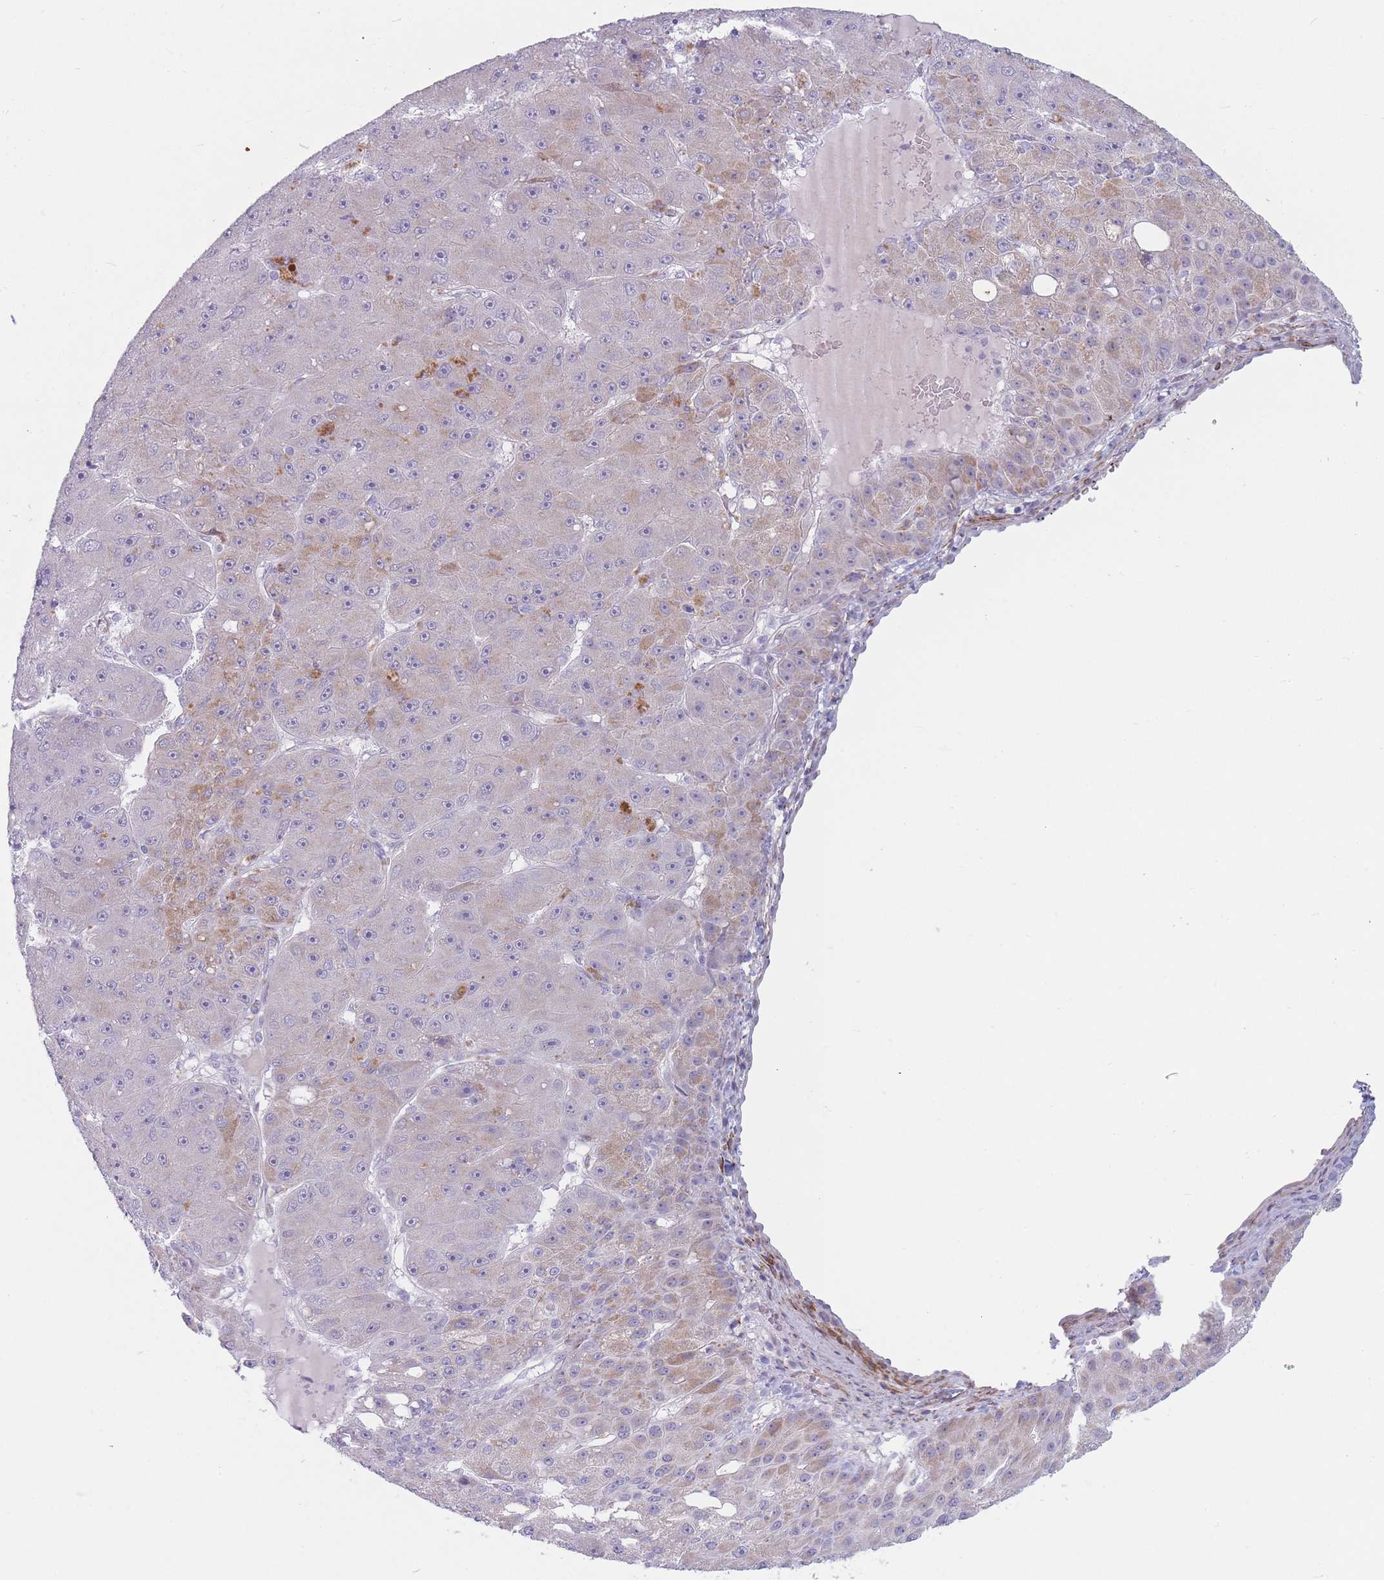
{"staining": {"intensity": "weak", "quantity": "<25%", "location": "cytoplasmic/membranous"}, "tissue": "liver cancer", "cell_type": "Tumor cells", "image_type": "cancer", "snomed": [{"axis": "morphology", "description": "Carcinoma, Hepatocellular, NOS"}, {"axis": "topography", "description": "Liver"}], "caption": "Immunohistochemistry (IHC) histopathology image of human liver cancer stained for a protein (brown), which demonstrates no staining in tumor cells.", "gene": "IFNA6", "patient": {"sex": "male", "age": 67}}